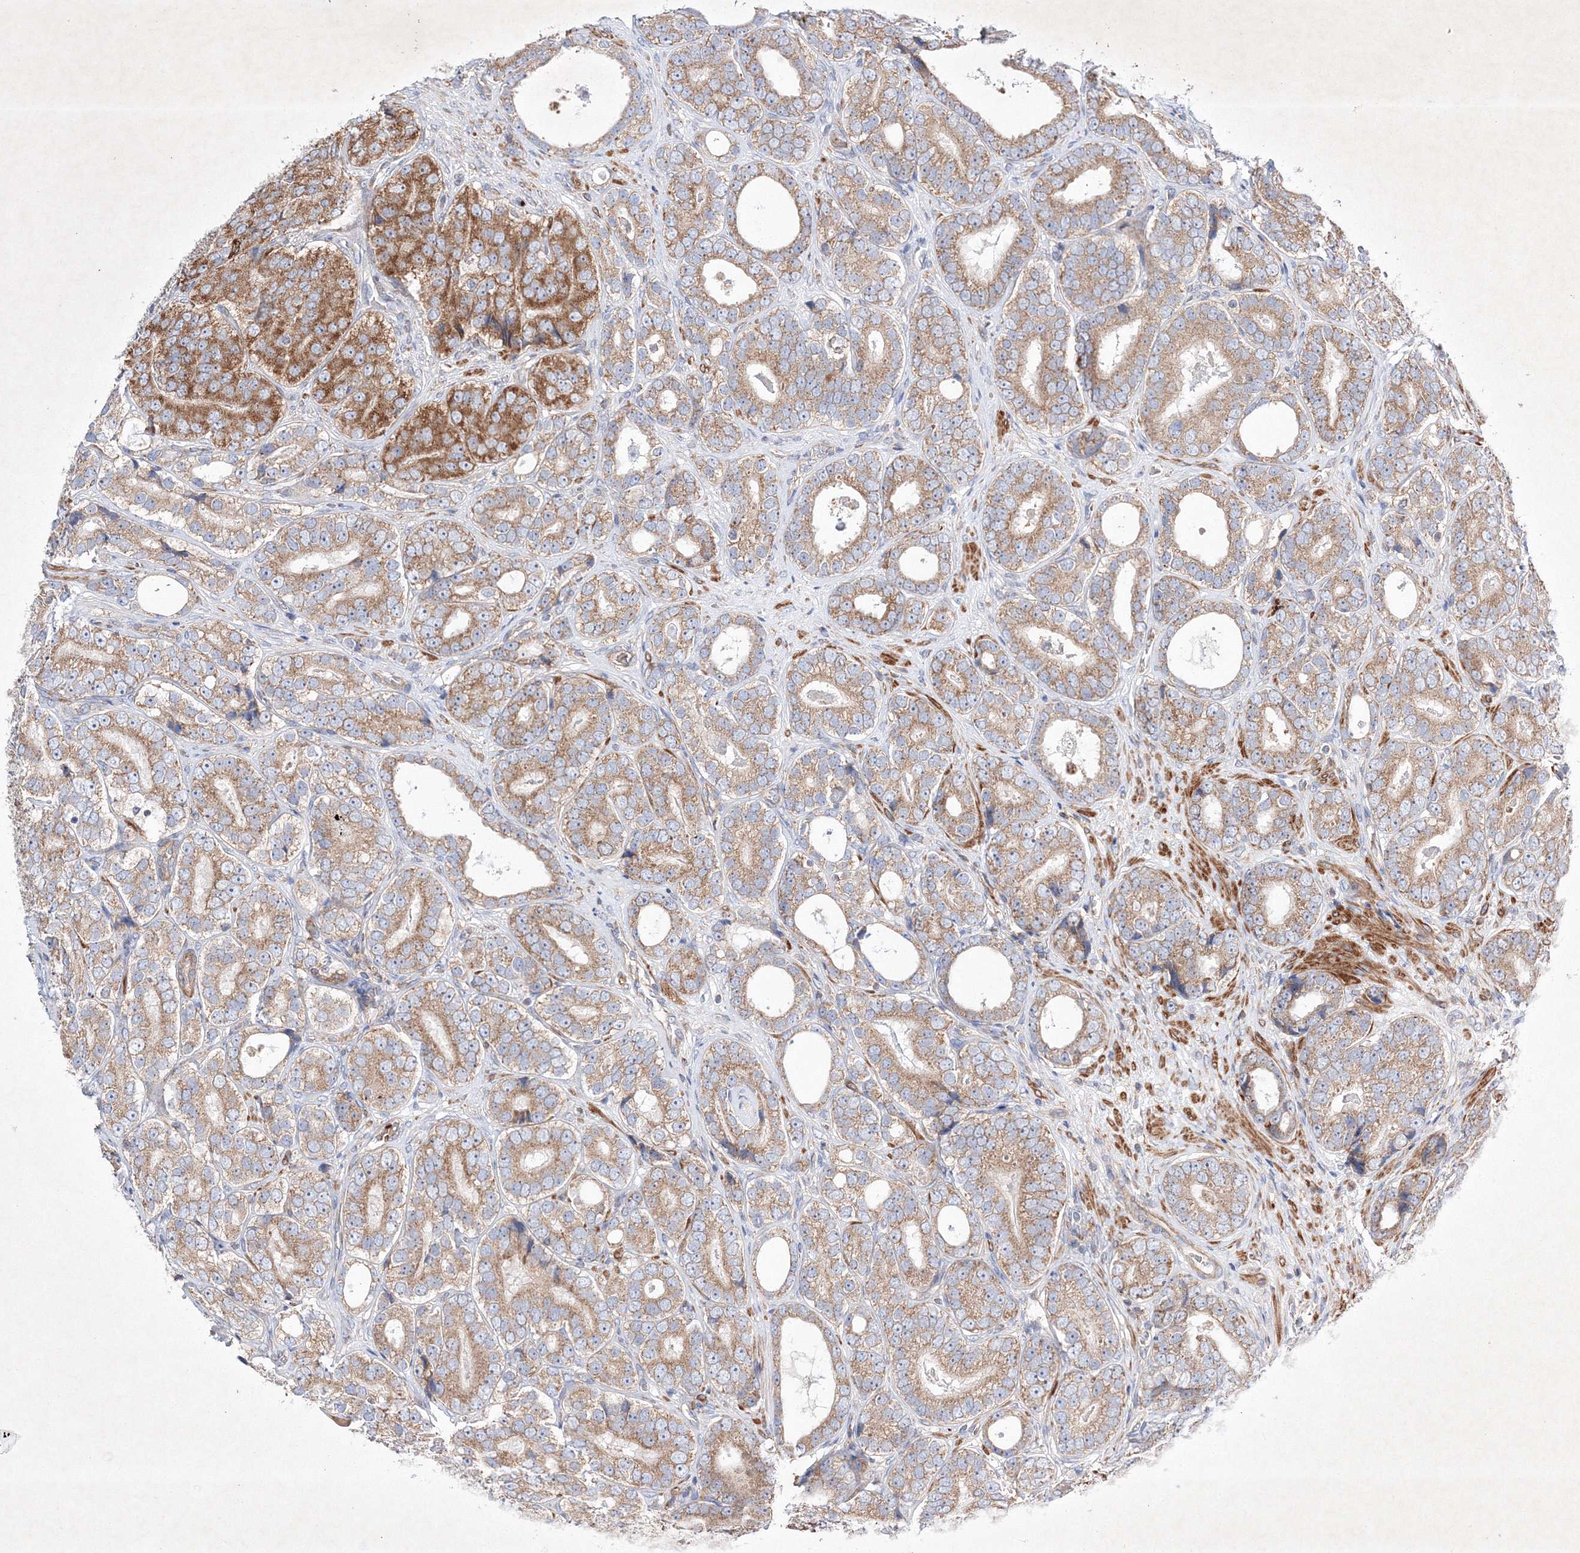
{"staining": {"intensity": "moderate", "quantity": ">75%", "location": "cytoplasmic/membranous"}, "tissue": "prostate cancer", "cell_type": "Tumor cells", "image_type": "cancer", "snomed": [{"axis": "morphology", "description": "Adenocarcinoma, High grade"}, {"axis": "topography", "description": "Prostate"}], "caption": "A histopathology image of prostate cancer (adenocarcinoma (high-grade)) stained for a protein shows moderate cytoplasmic/membranous brown staining in tumor cells.", "gene": "OPA1", "patient": {"sex": "male", "age": 56}}